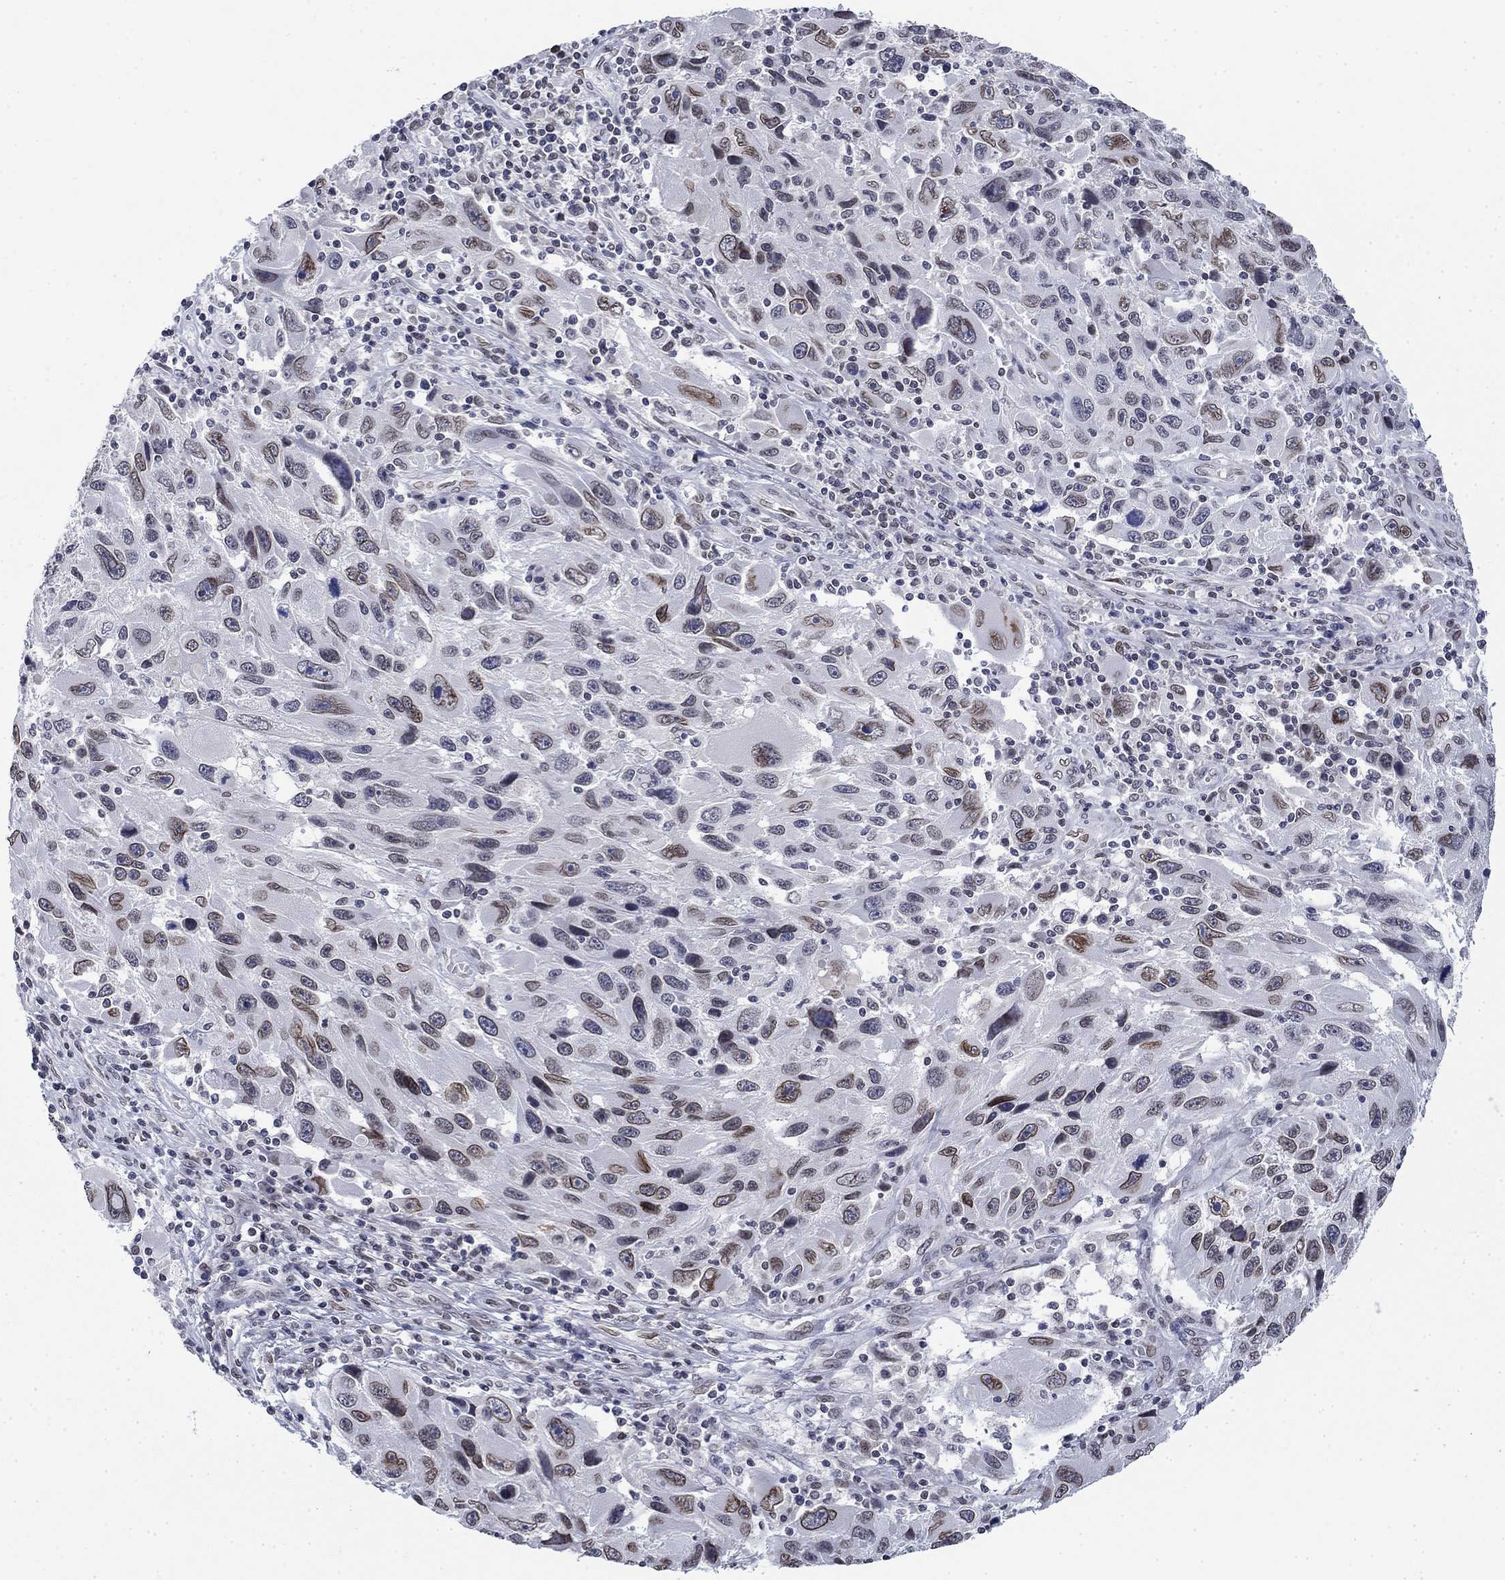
{"staining": {"intensity": "strong", "quantity": "25%-75%", "location": "cytoplasmic/membranous,nuclear"}, "tissue": "melanoma", "cell_type": "Tumor cells", "image_type": "cancer", "snomed": [{"axis": "morphology", "description": "Malignant melanoma, NOS"}, {"axis": "topography", "description": "Skin"}], "caption": "Protein expression by IHC reveals strong cytoplasmic/membranous and nuclear expression in about 25%-75% of tumor cells in melanoma. Ihc stains the protein in brown and the nuclei are stained blue.", "gene": "TOR1AIP1", "patient": {"sex": "male", "age": 53}}